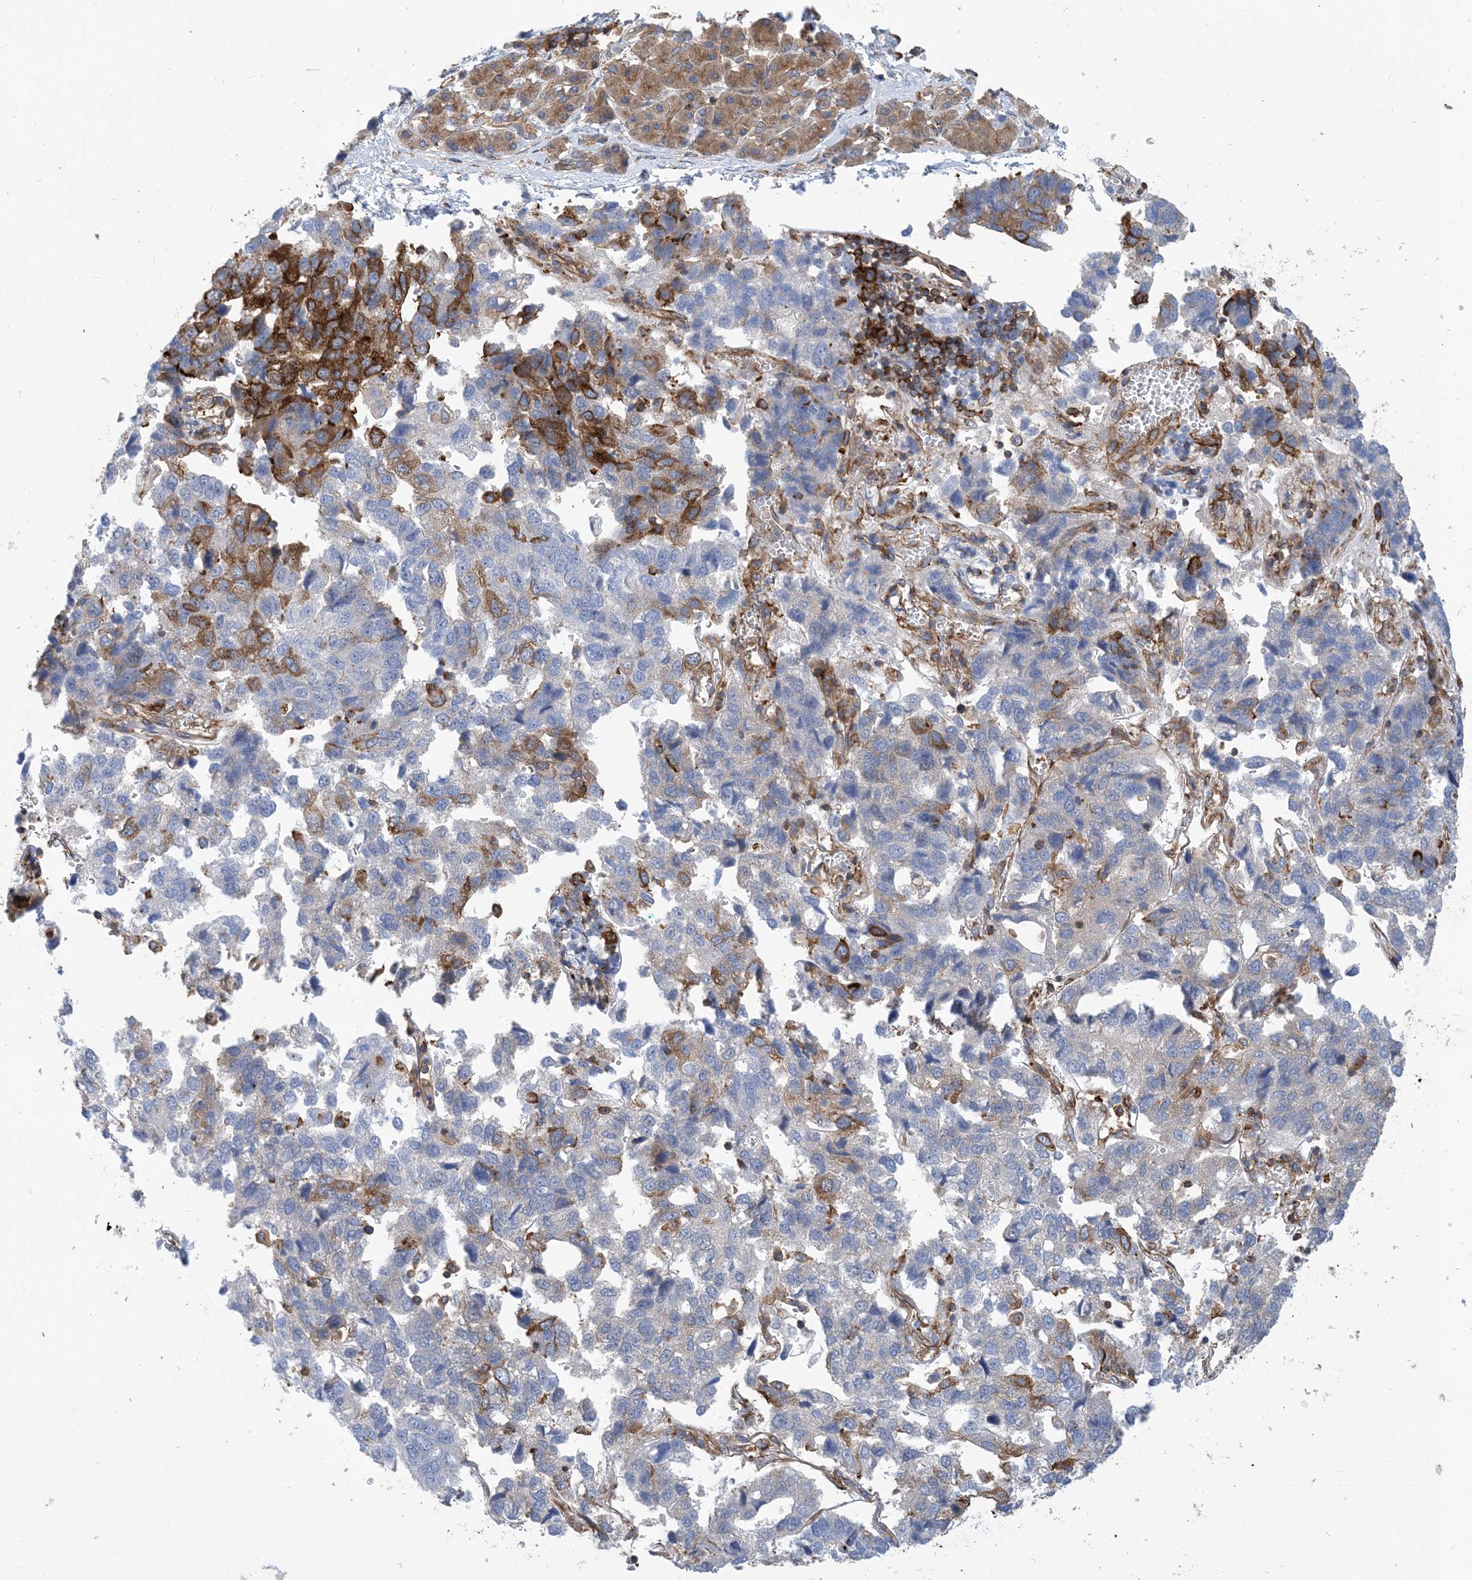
{"staining": {"intensity": "moderate", "quantity": "<25%", "location": "cytoplasmic/membranous"}, "tissue": "pancreatic cancer", "cell_type": "Tumor cells", "image_type": "cancer", "snomed": [{"axis": "morphology", "description": "Adenocarcinoma, NOS"}, {"axis": "topography", "description": "Pancreas"}], "caption": "Human pancreatic cancer stained with a brown dye exhibits moderate cytoplasmic/membranous positive expression in about <25% of tumor cells.", "gene": "DYNC1LI1", "patient": {"sex": "female", "age": 61}}